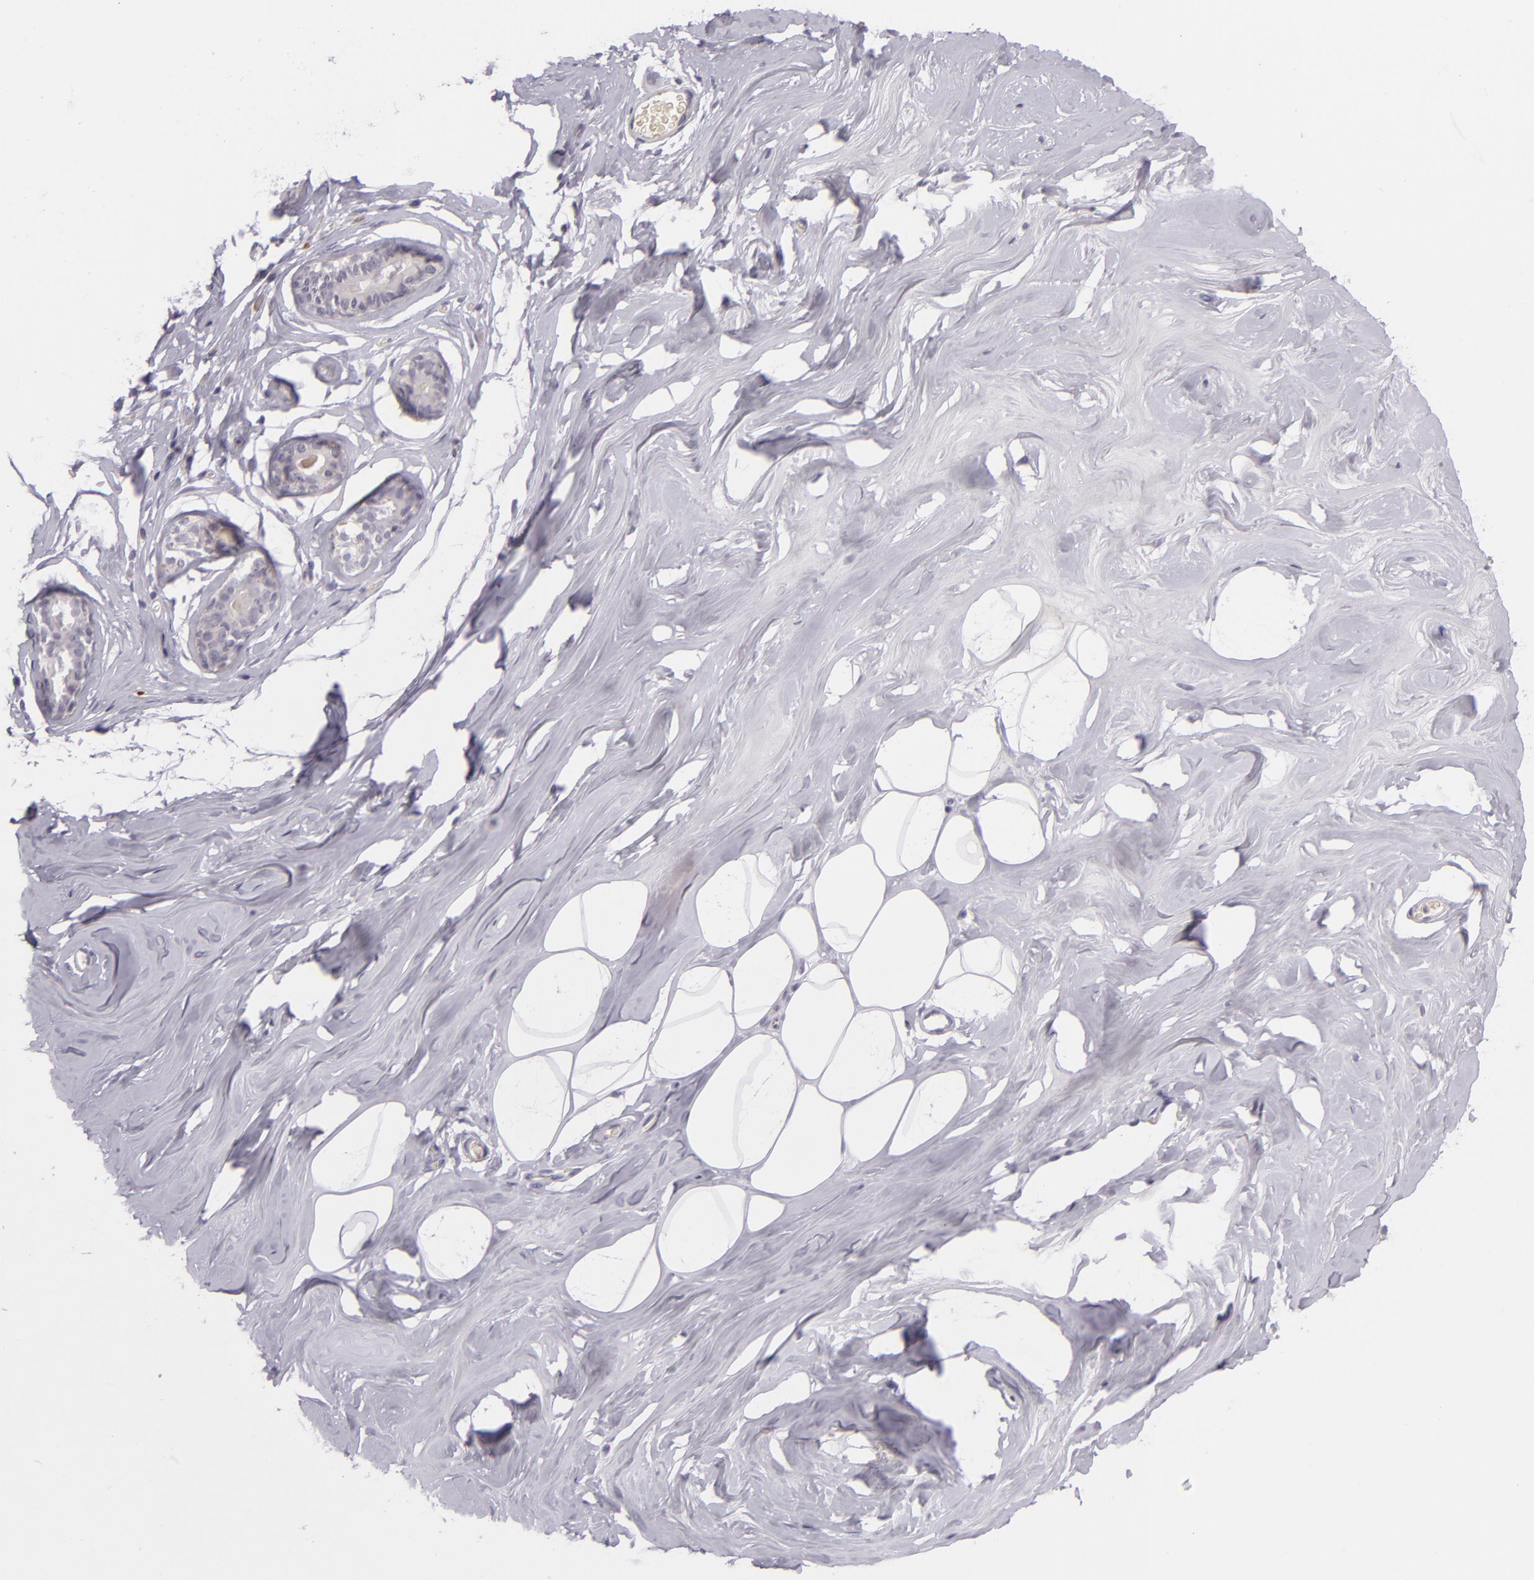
{"staining": {"intensity": "negative", "quantity": "none", "location": "none"}, "tissue": "breast", "cell_type": "Adipocytes", "image_type": "normal", "snomed": [{"axis": "morphology", "description": "Normal tissue, NOS"}, {"axis": "morphology", "description": "Fibrosis, NOS"}, {"axis": "topography", "description": "Breast"}], "caption": "This is a micrograph of IHC staining of normal breast, which shows no staining in adipocytes. The staining was performed using DAB (3,3'-diaminobenzidine) to visualize the protein expression in brown, while the nuclei were stained in blue with hematoxylin (Magnification: 20x).", "gene": "DAG1", "patient": {"sex": "female", "age": 39}}